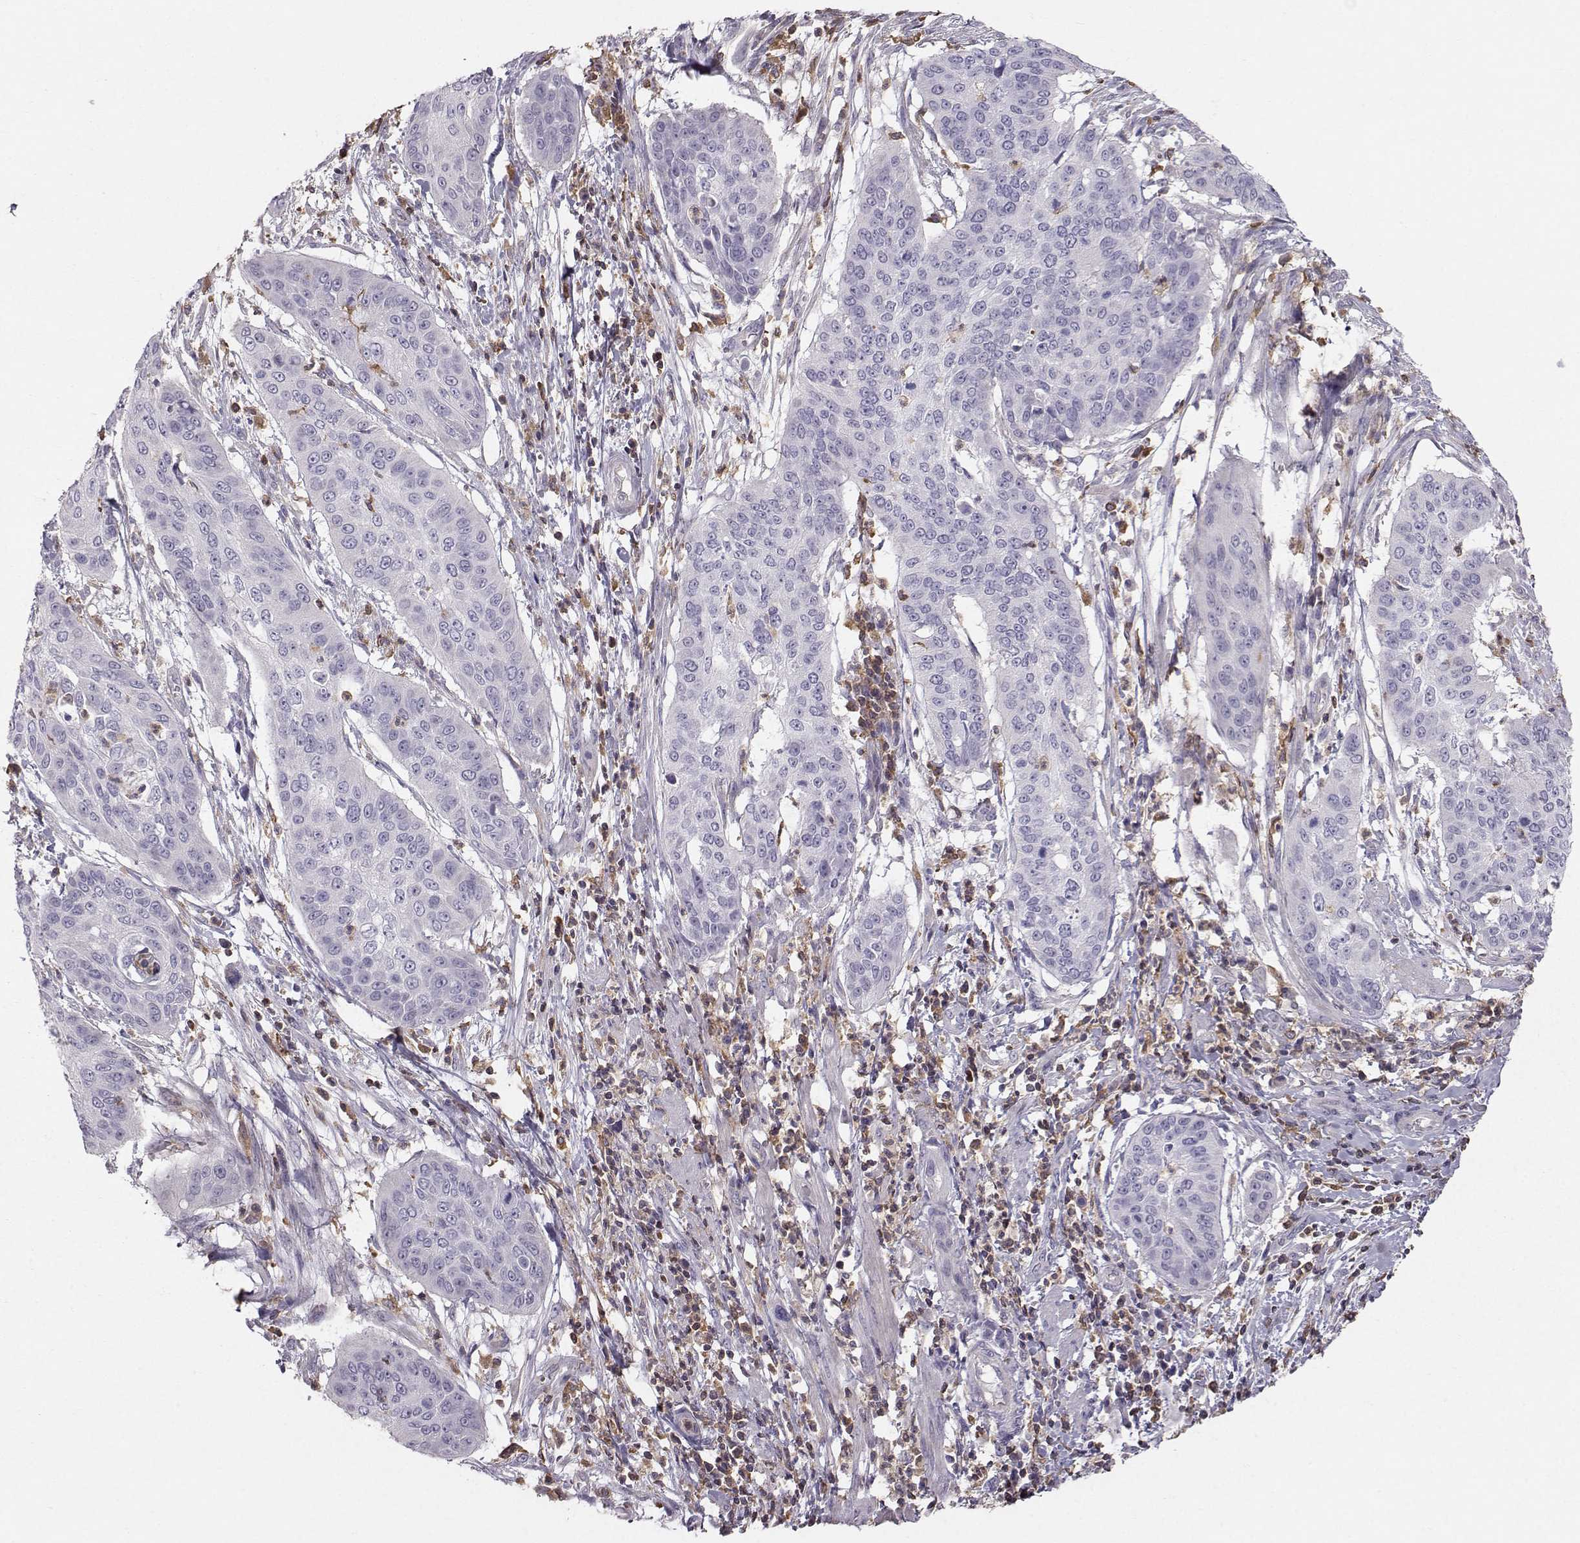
{"staining": {"intensity": "negative", "quantity": "none", "location": "none"}, "tissue": "cervical cancer", "cell_type": "Tumor cells", "image_type": "cancer", "snomed": [{"axis": "morphology", "description": "Squamous cell carcinoma, NOS"}, {"axis": "topography", "description": "Cervix"}], "caption": "Immunohistochemistry of human cervical cancer (squamous cell carcinoma) exhibits no expression in tumor cells.", "gene": "ZBTB32", "patient": {"sex": "female", "age": 39}}